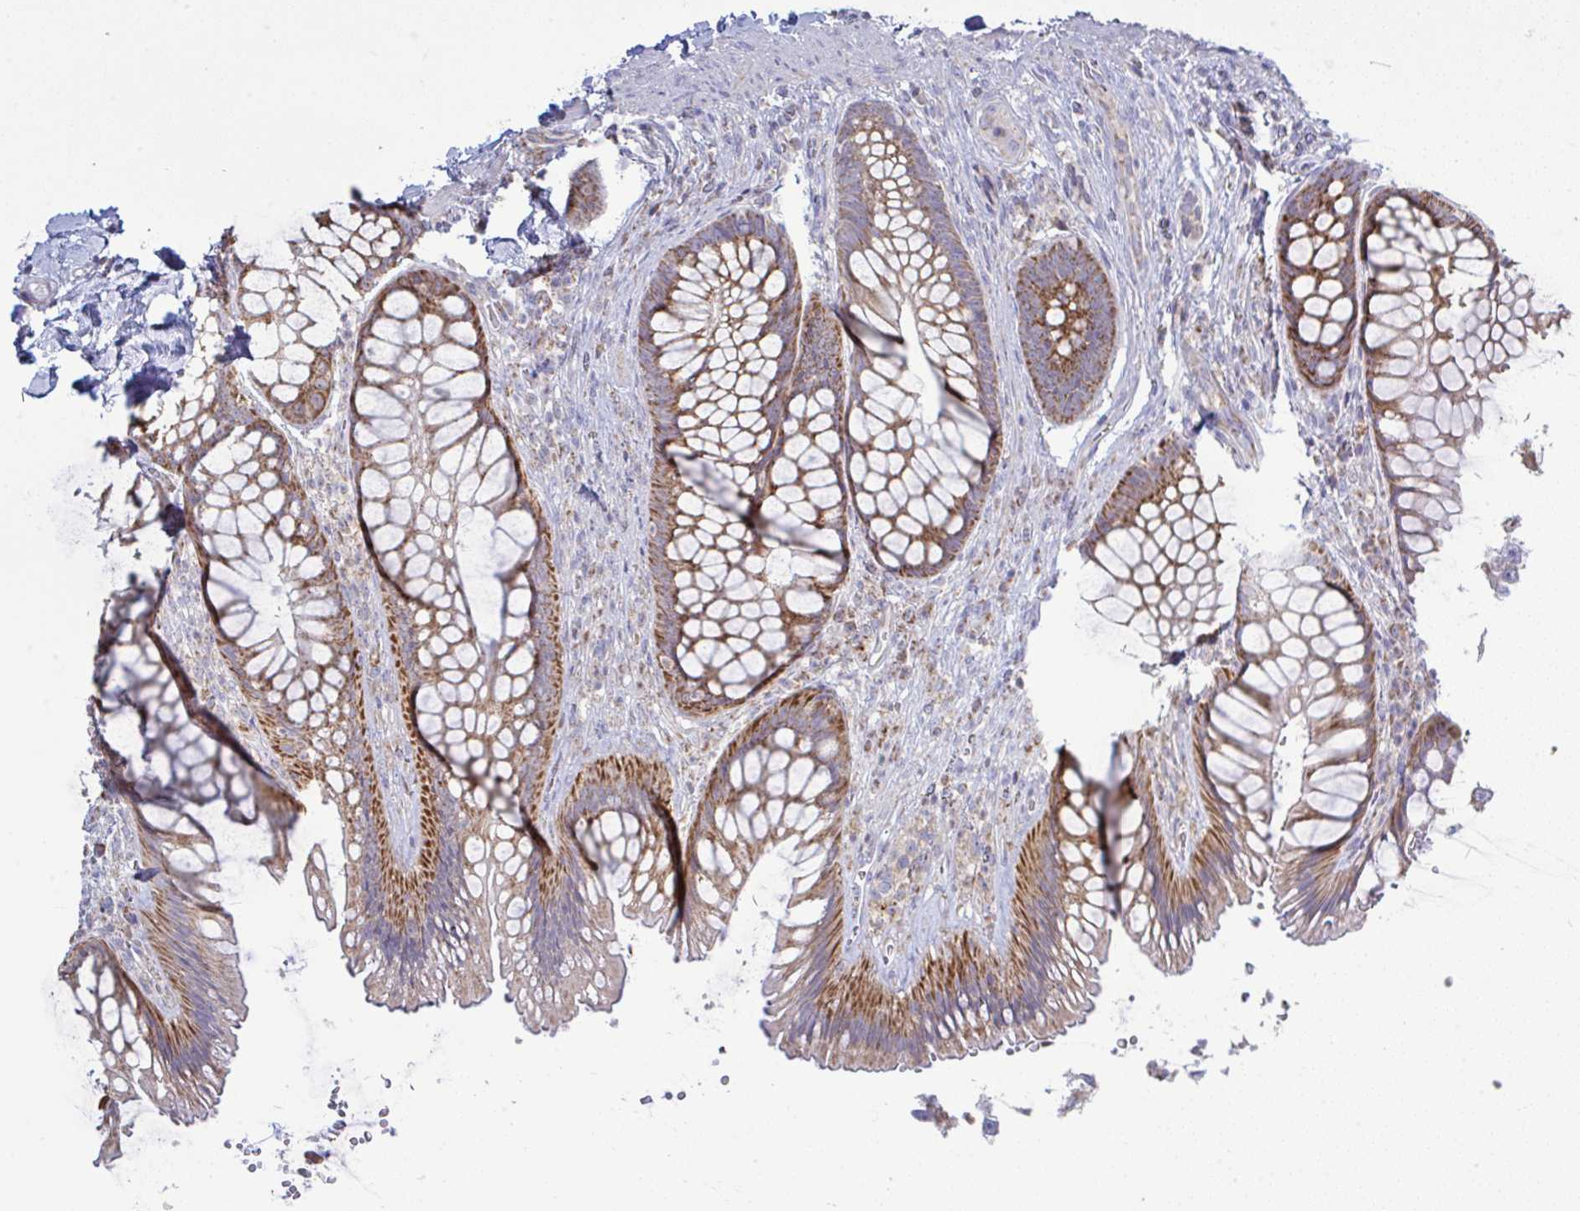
{"staining": {"intensity": "strong", "quantity": ">75%", "location": "cytoplasmic/membranous"}, "tissue": "rectum", "cell_type": "Glandular cells", "image_type": "normal", "snomed": [{"axis": "morphology", "description": "Normal tissue, NOS"}, {"axis": "topography", "description": "Rectum"}], "caption": "An image showing strong cytoplasmic/membranous positivity in about >75% of glandular cells in unremarkable rectum, as visualized by brown immunohistochemical staining.", "gene": "NDUFA7", "patient": {"sex": "male", "age": 53}}